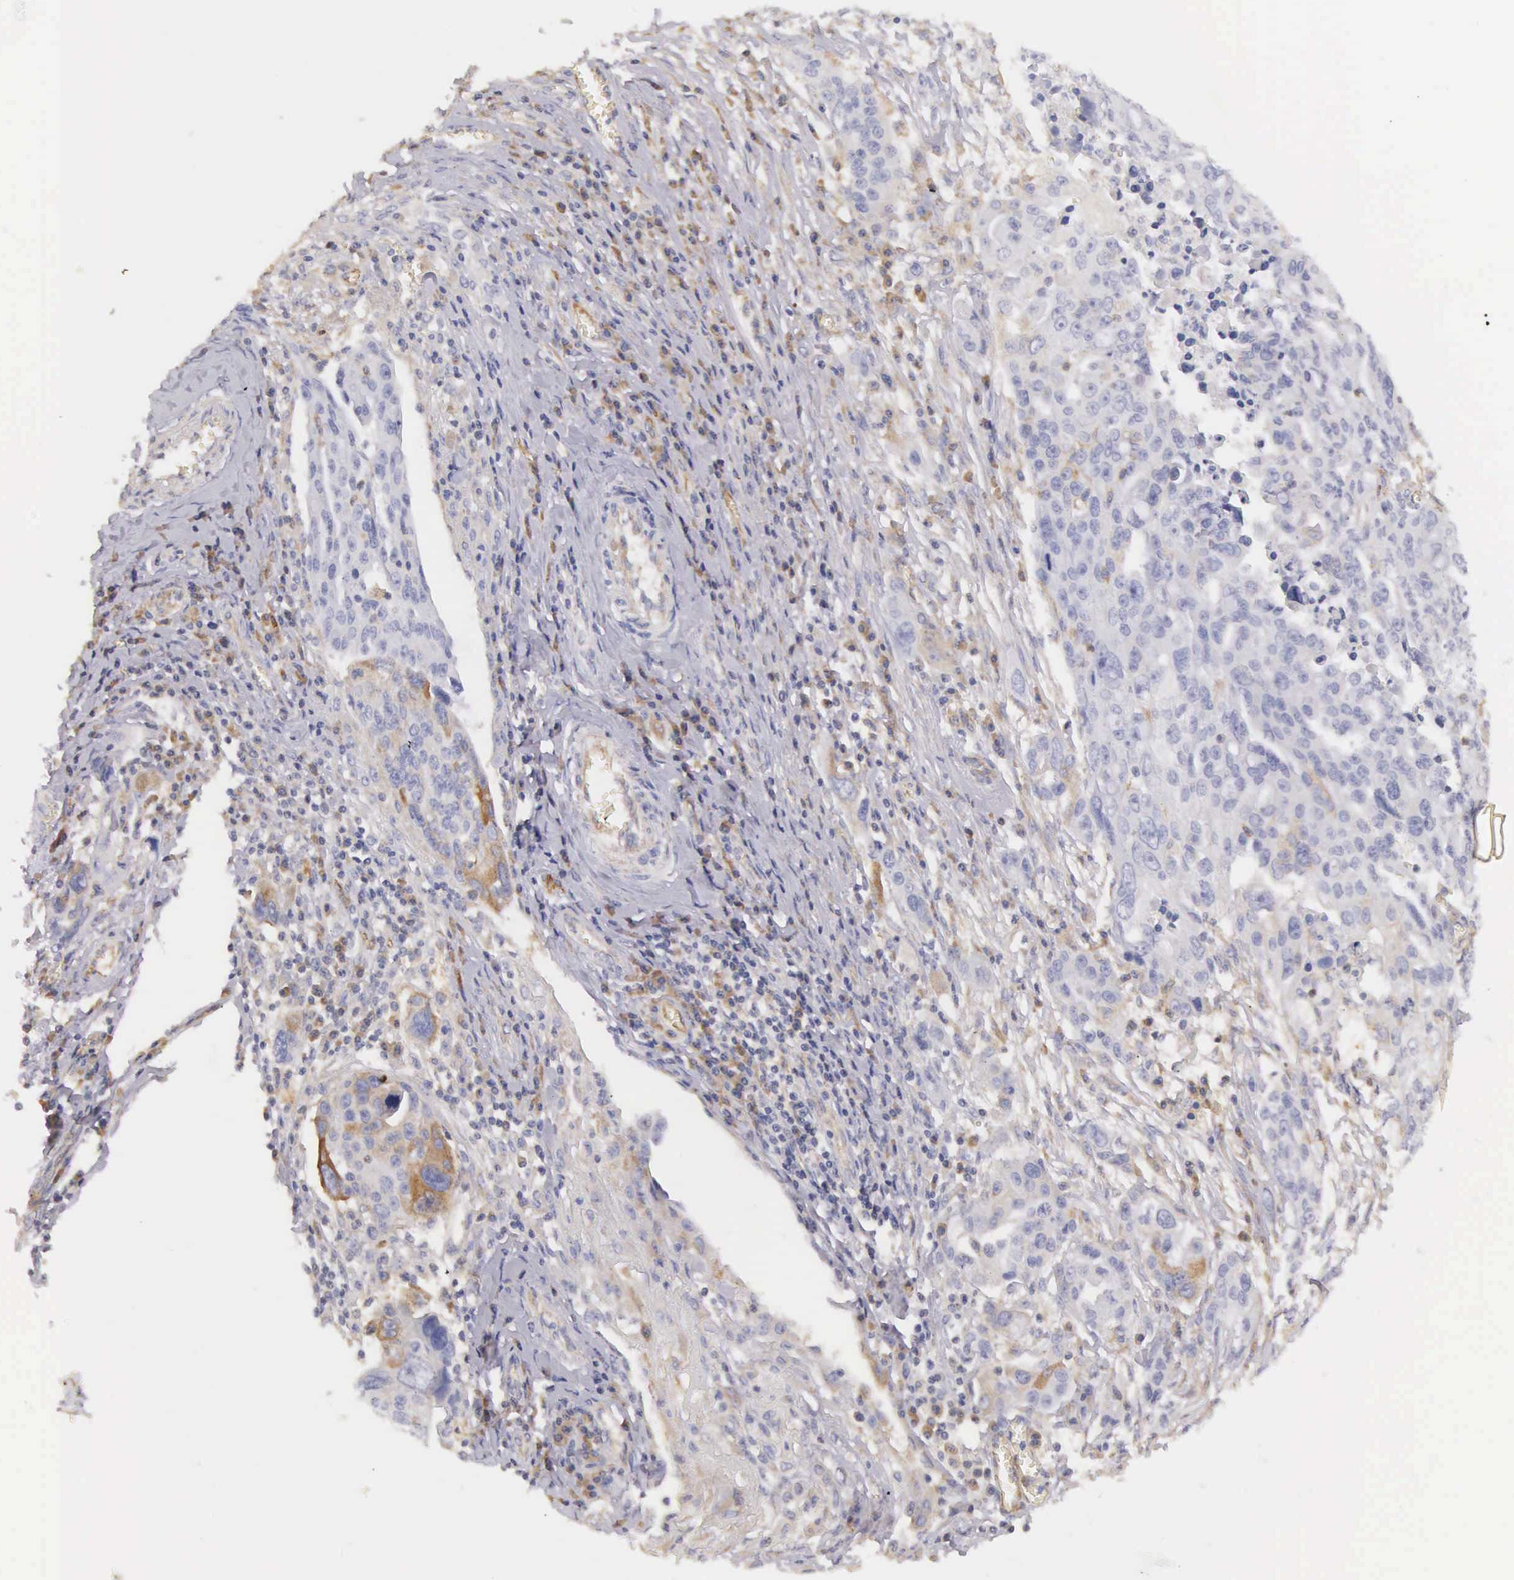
{"staining": {"intensity": "negative", "quantity": "none", "location": "none"}, "tissue": "ovarian cancer", "cell_type": "Tumor cells", "image_type": "cancer", "snomed": [{"axis": "morphology", "description": "Carcinoma, endometroid"}, {"axis": "topography", "description": "Ovary"}], "caption": "This is an immunohistochemistry (IHC) image of ovarian endometroid carcinoma. There is no expression in tumor cells.", "gene": "OSBPL3", "patient": {"sex": "female", "age": 75}}